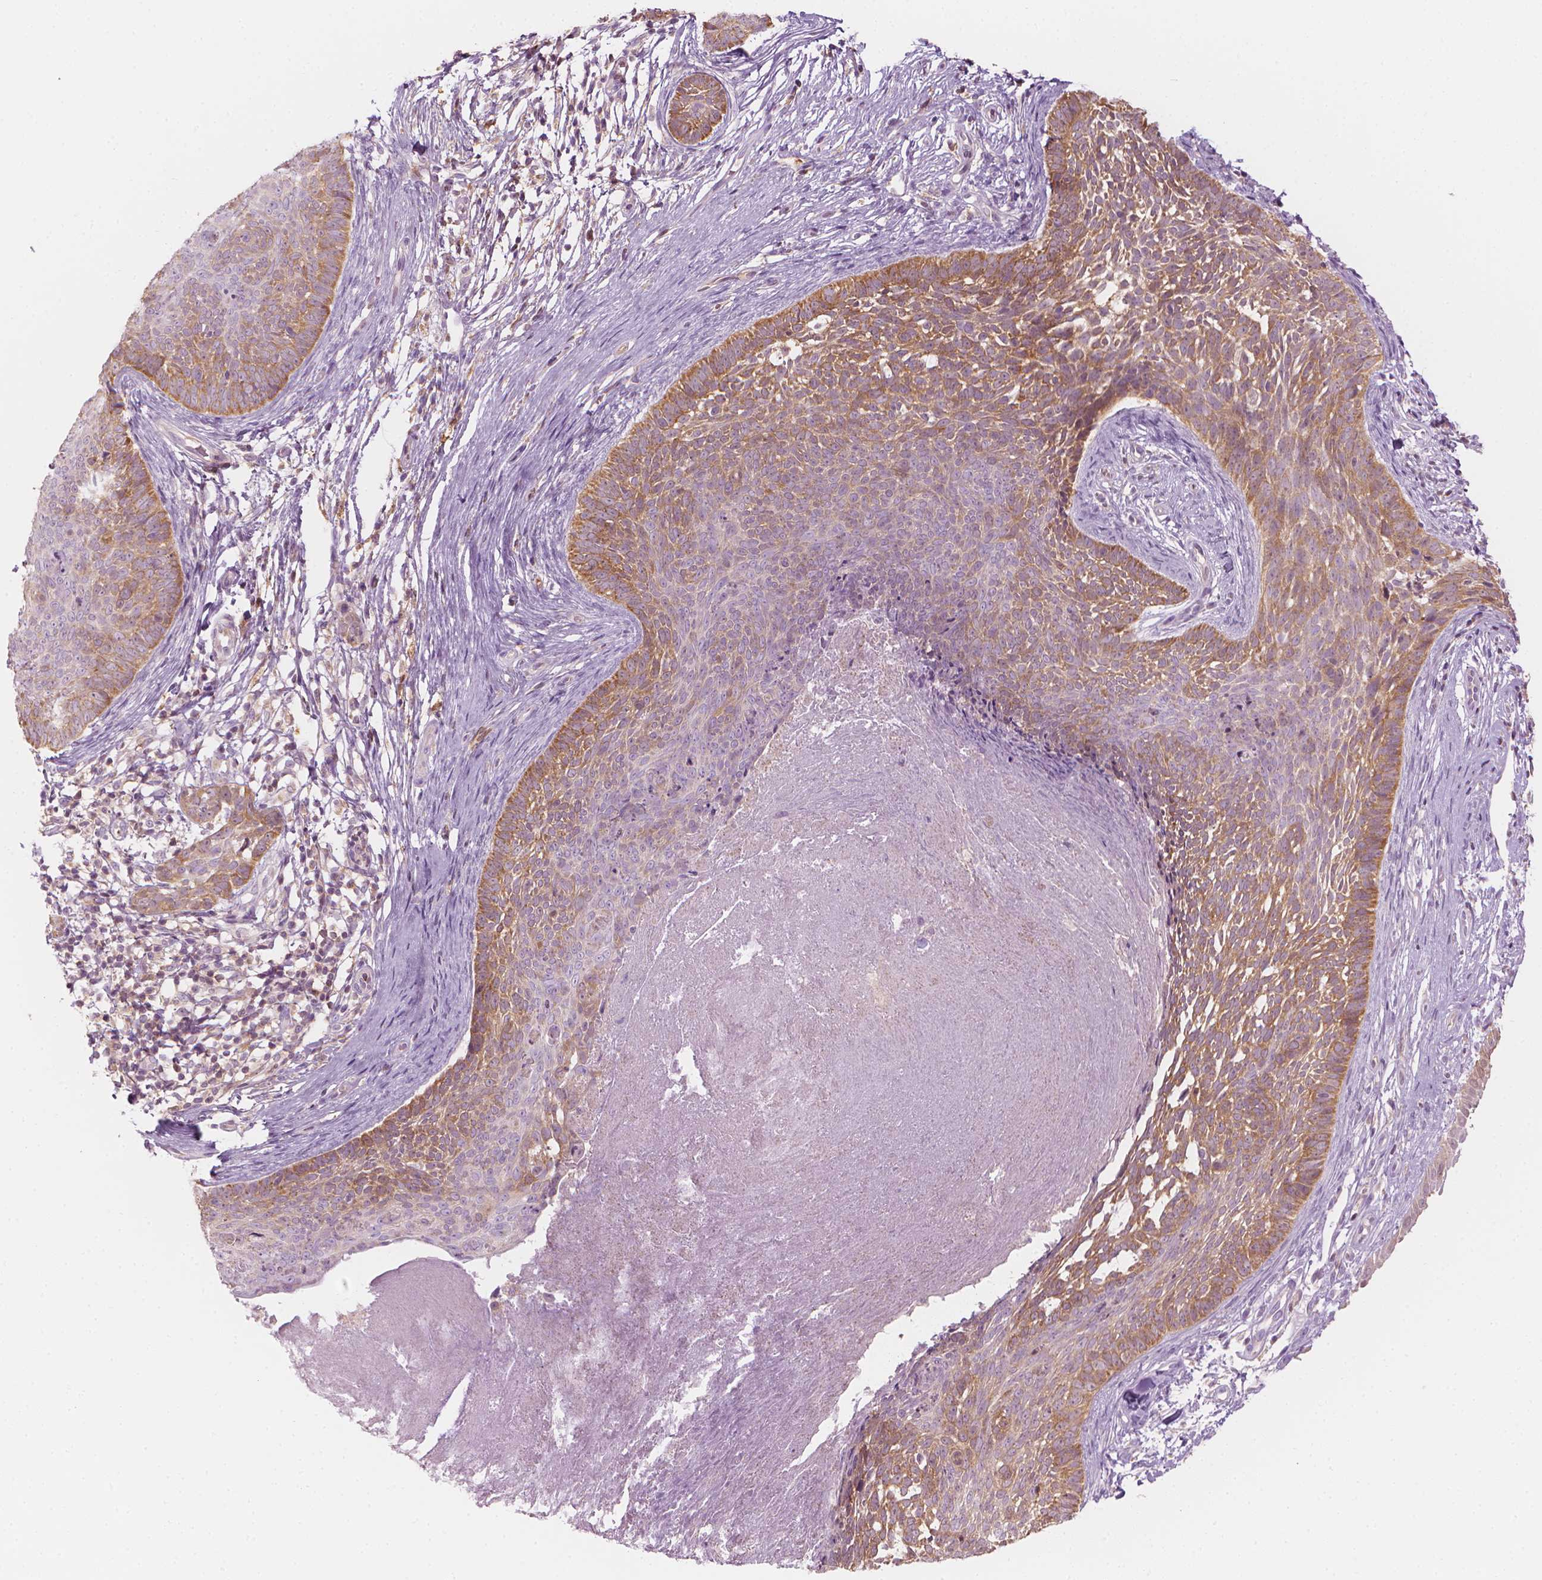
{"staining": {"intensity": "moderate", "quantity": "25%-75%", "location": "cytoplasmic/membranous"}, "tissue": "skin cancer", "cell_type": "Tumor cells", "image_type": "cancer", "snomed": [{"axis": "morphology", "description": "Basal cell carcinoma"}, {"axis": "topography", "description": "Skin"}], "caption": "A high-resolution photomicrograph shows immunohistochemistry (IHC) staining of skin basal cell carcinoma, which shows moderate cytoplasmic/membranous positivity in about 25%-75% of tumor cells.", "gene": "SHMT1", "patient": {"sex": "male", "age": 85}}